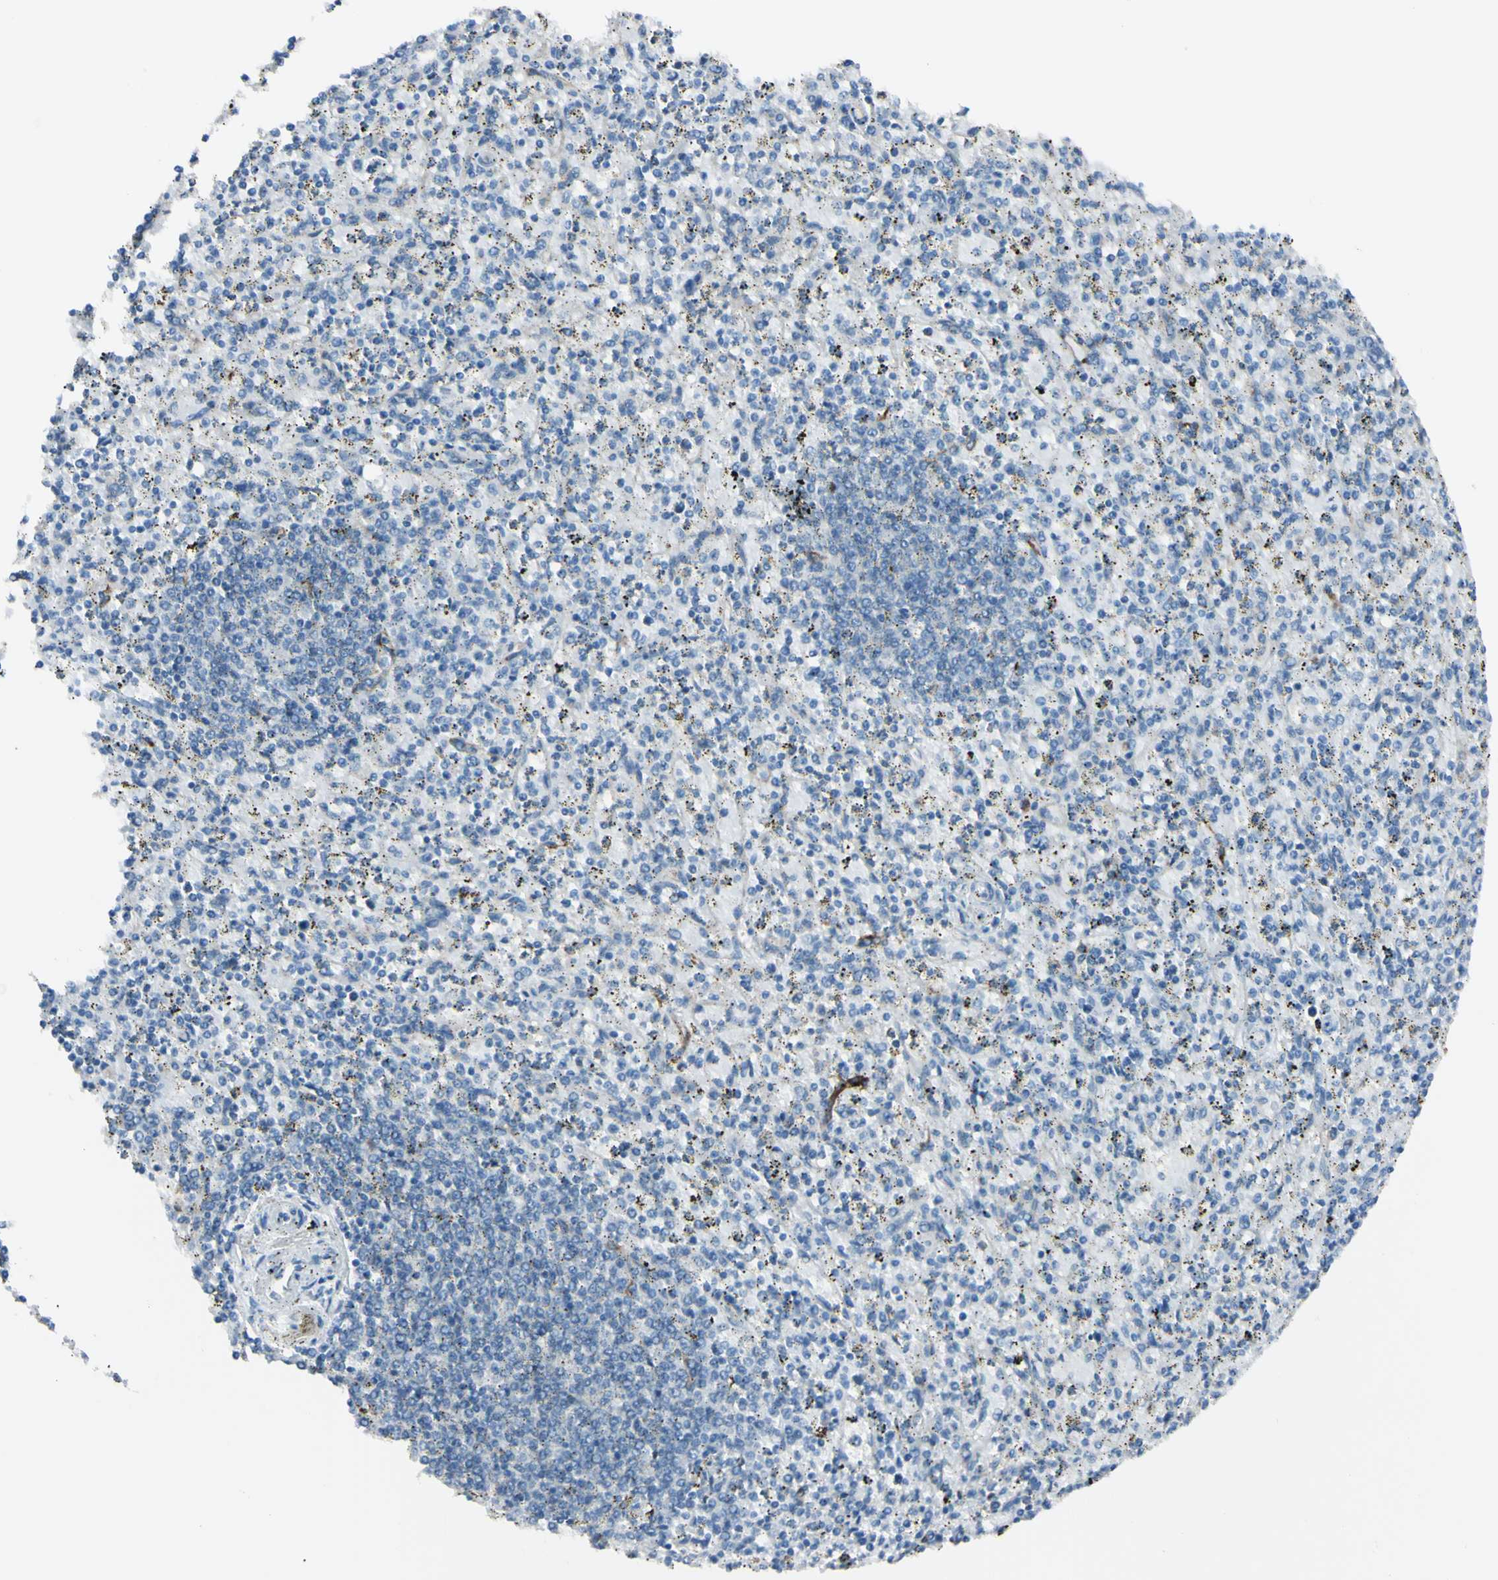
{"staining": {"intensity": "negative", "quantity": "none", "location": "none"}, "tissue": "spleen", "cell_type": "Cells in red pulp", "image_type": "normal", "snomed": [{"axis": "morphology", "description": "Normal tissue, NOS"}, {"axis": "topography", "description": "Spleen"}], "caption": "Immunohistochemistry (IHC) of benign human spleen shows no positivity in cells in red pulp.", "gene": "FOLH1", "patient": {"sex": "male", "age": 72}}